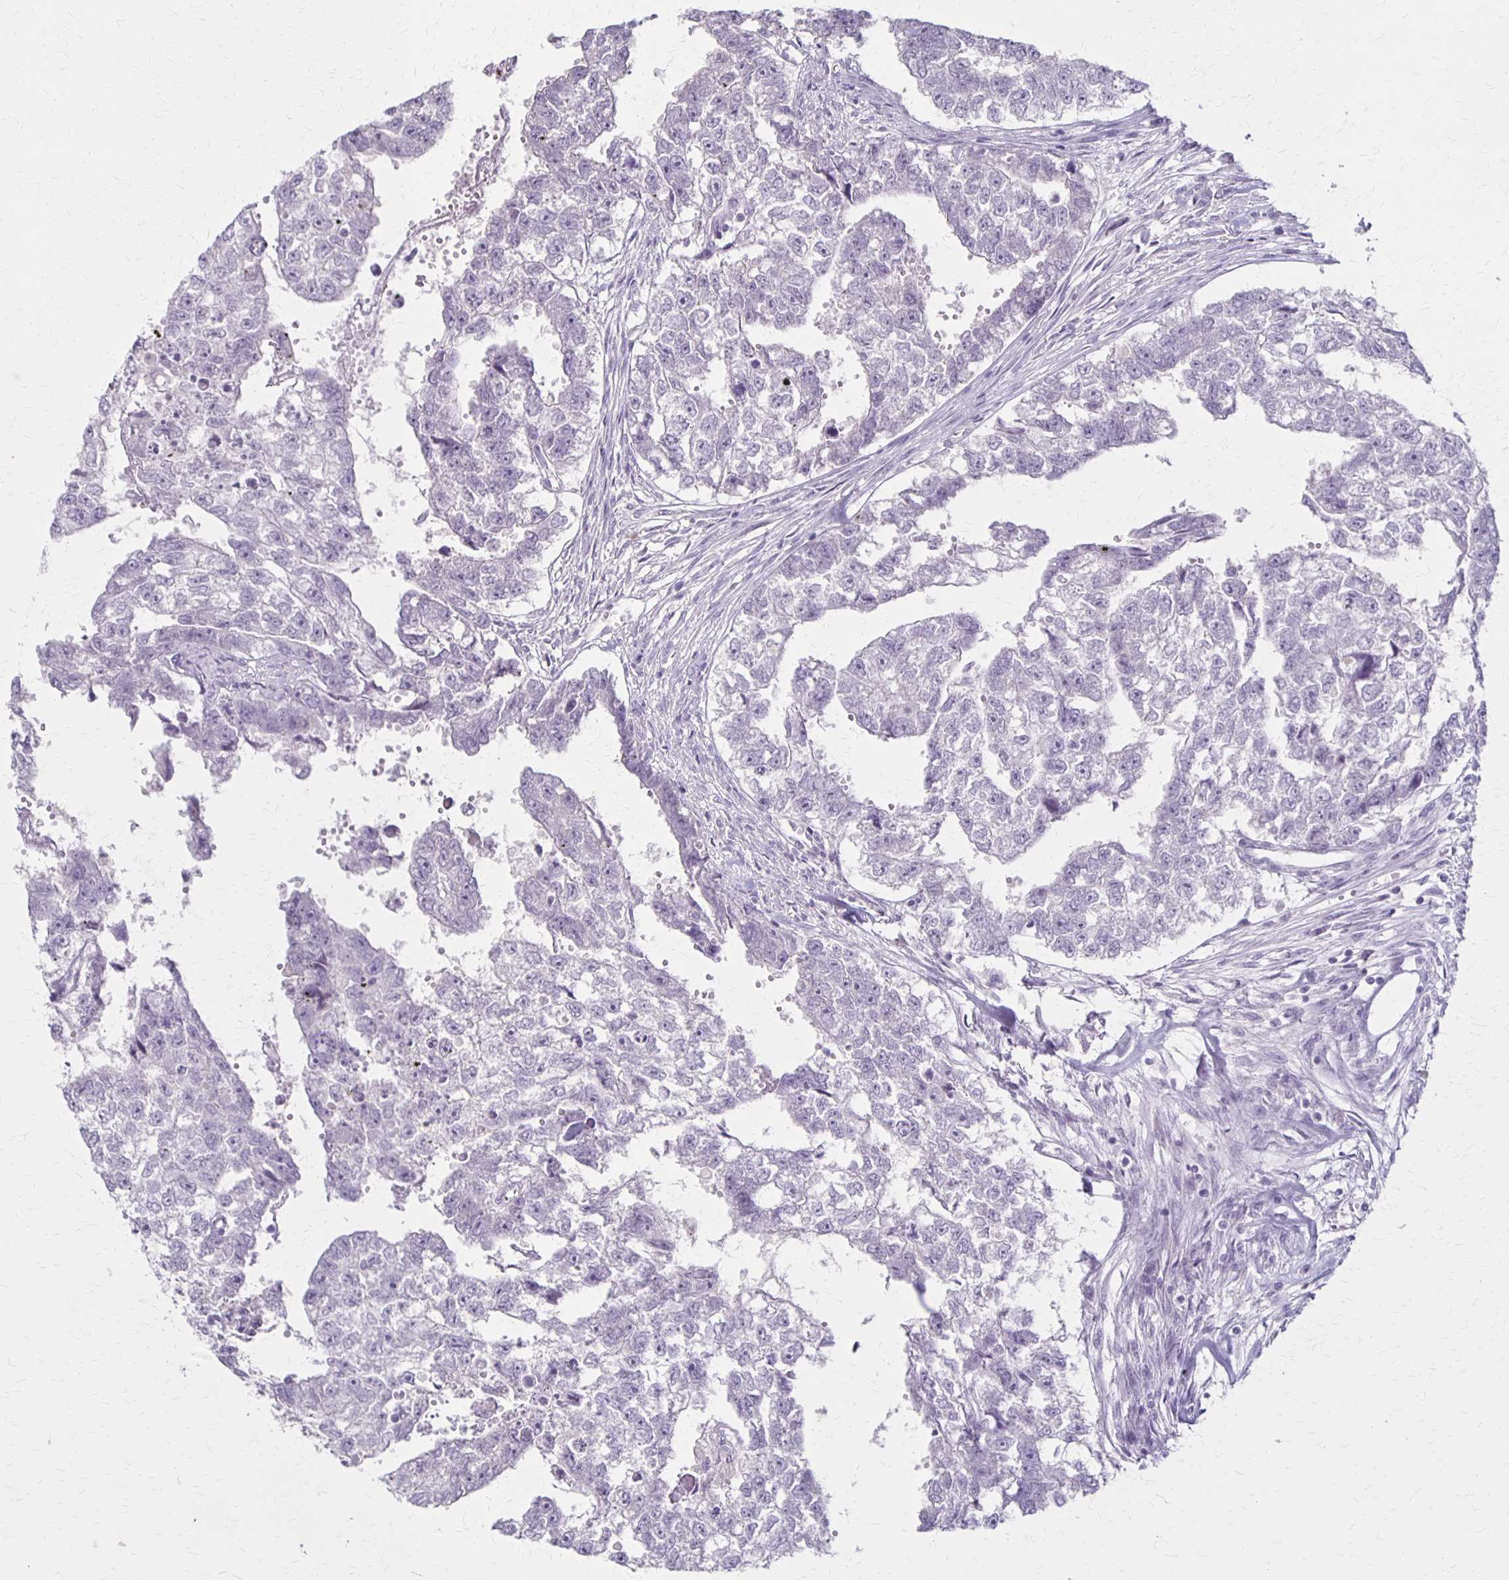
{"staining": {"intensity": "negative", "quantity": "none", "location": "none"}, "tissue": "testis cancer", "cell_type": "Tumor cells", "image_type": "cancer", "snomed": [{"axis": "morphology", "description": "Carcinoma, Embryonal, NOS"}, {"axis": "morphology", "description": "Teratoma, malignant, NOS"}, {"axis": "topography", "description": "Testis"}], "caption": "Micrograph shows no protein expression in tumor cells of testis embryonal carcinoma tissue.", "gene": "SLC35E2B", "patient": {"sex": "male", "age": 44}}